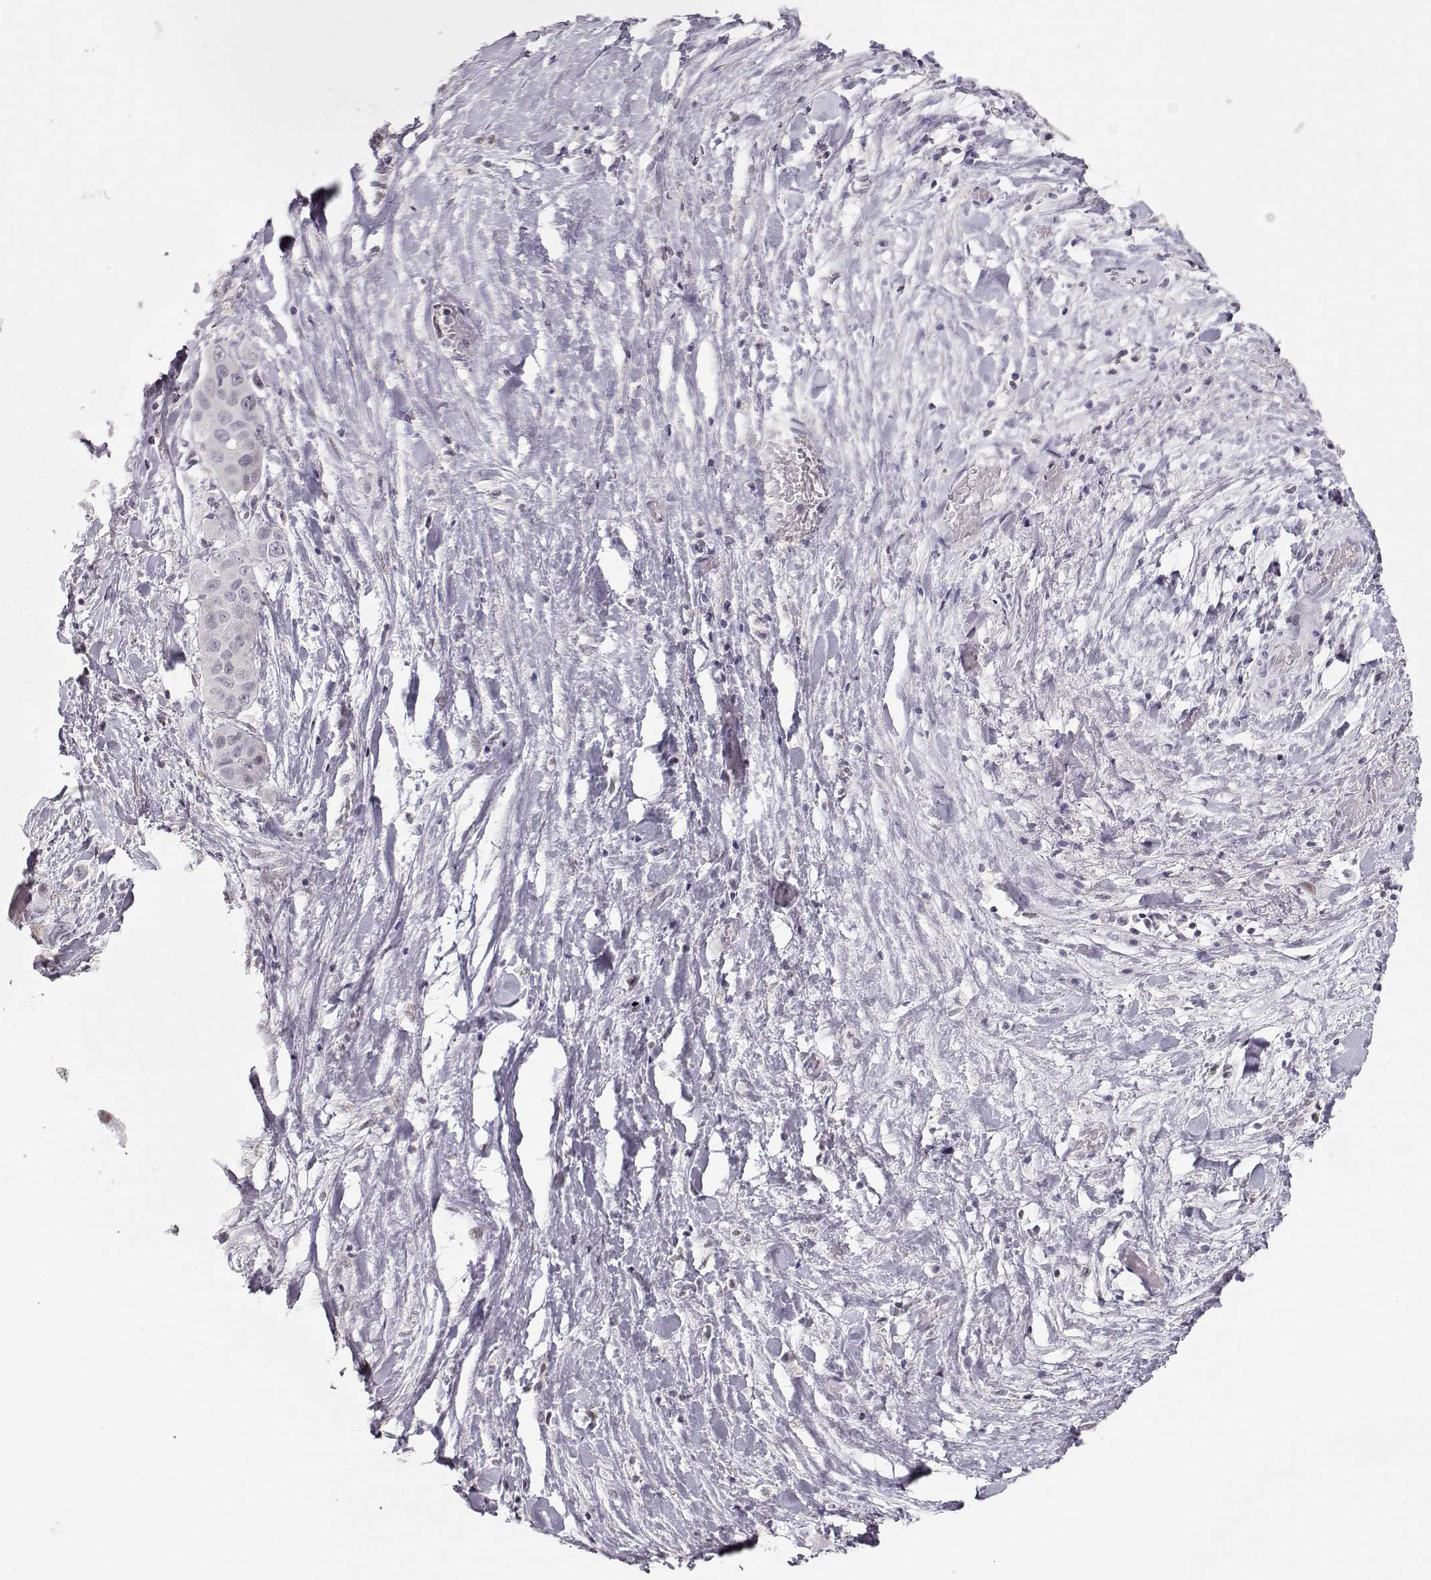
{"staining": {"intensity": "negative", "quantity": "none", "location": "none"}, "tissue": "liver cancer", "cell_type": "Tumor cells", "image_type": "cancer", "snomed": [{"axis": "morphology", "description": "Cholangiocarcinoma"}, {"axis": "topography", "description": "Liver"}], "caption": "Tumor cells are negative for brown protein staining in liver cancer.", "gene": "TEPP", "patient": {"sex": "female", "age": 52}}